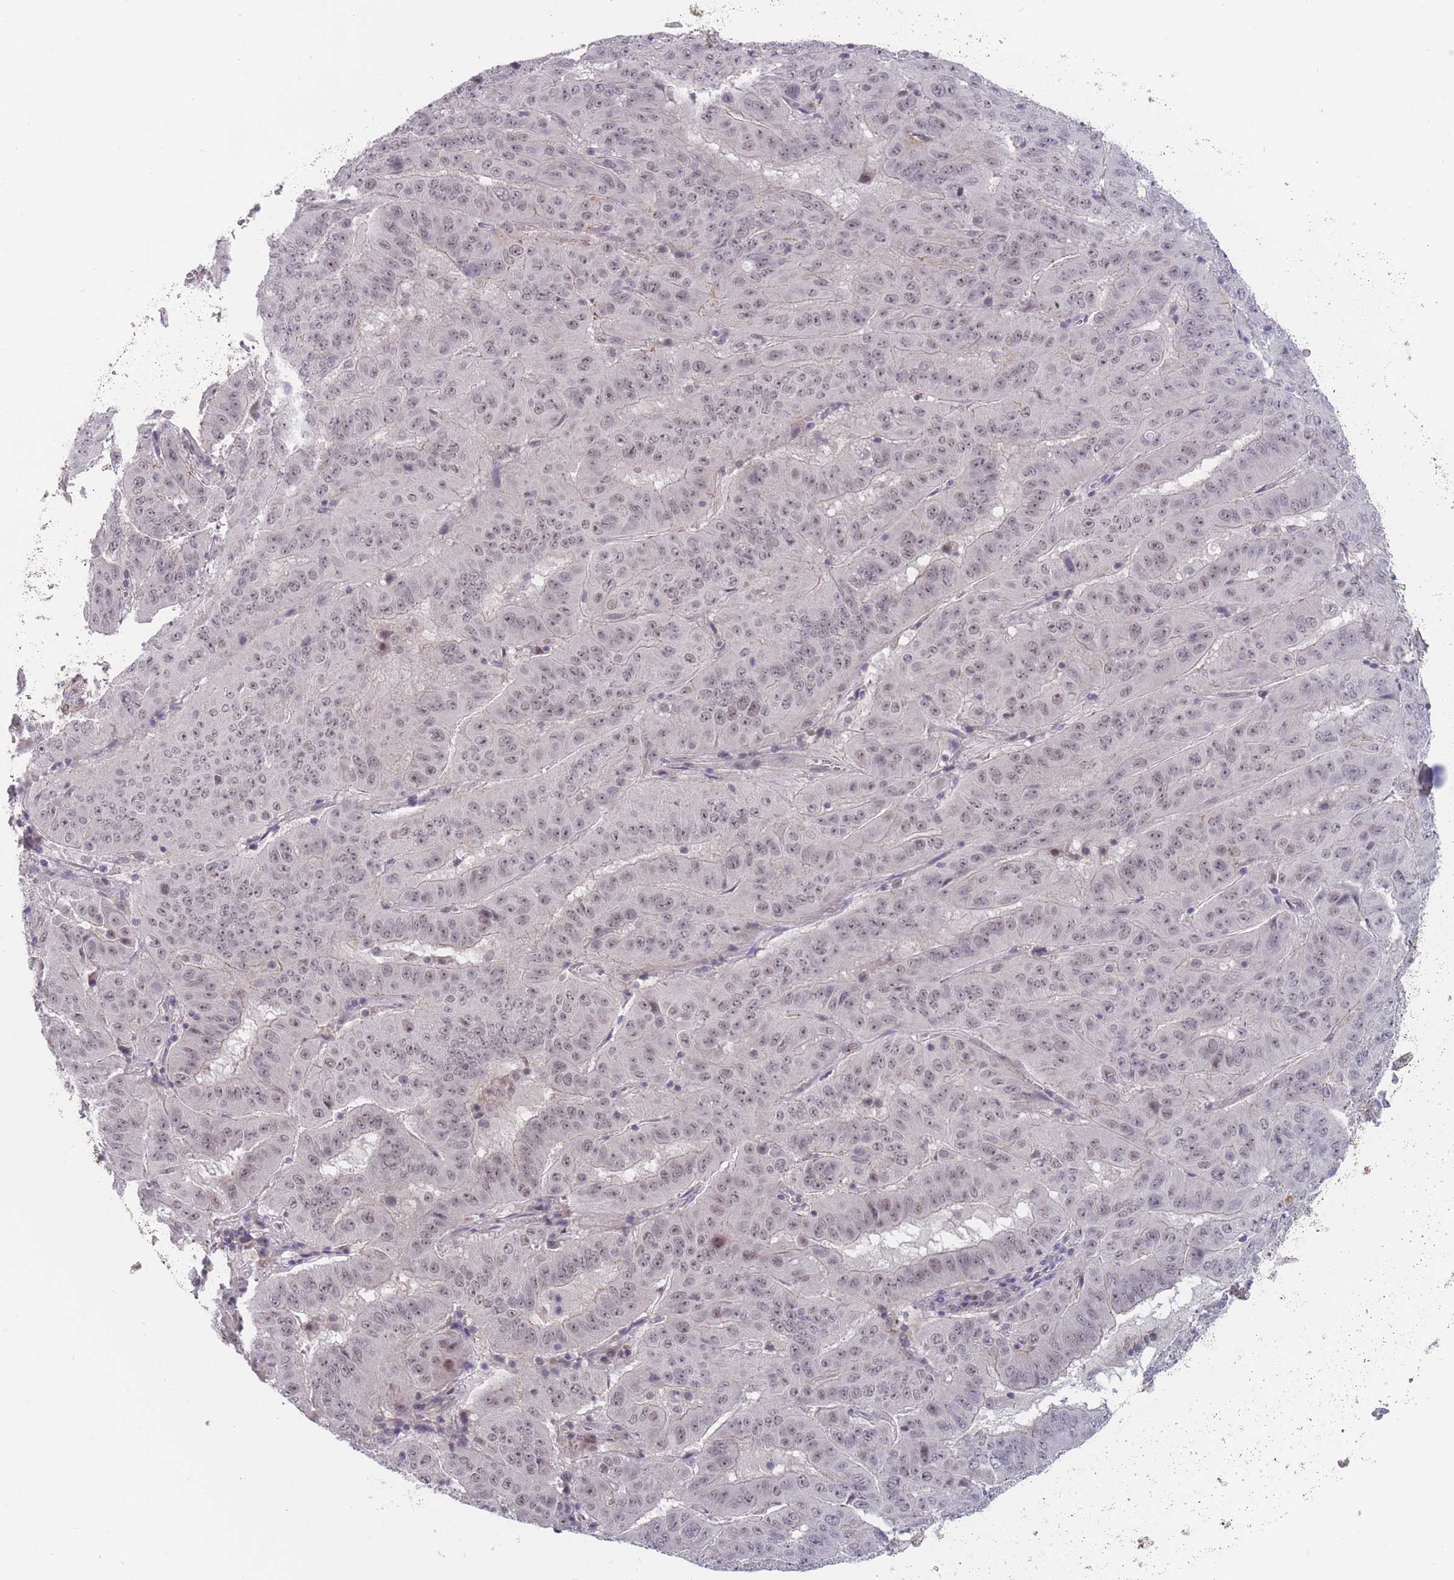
{"staining": {"intensity": "weak", "quantity": ">75%", "location": "nuclear"}, "tissue": "pancreatic cancer", "cell_type": "Tumor cells", "image_type": "cancer", "snomed": [{"axis": "morphology", "description": "Adenocarcinoma, NOS"}, {"axis": "topography", "description": "Pancreas"}], "caption": "This micrograph reveals IHC staining of pancreatic cancer, with low weak nuclear staining in about >75% of tumor cells.", "gene": "TMEM232", "patient": {"sex": "male", "age": 63}}